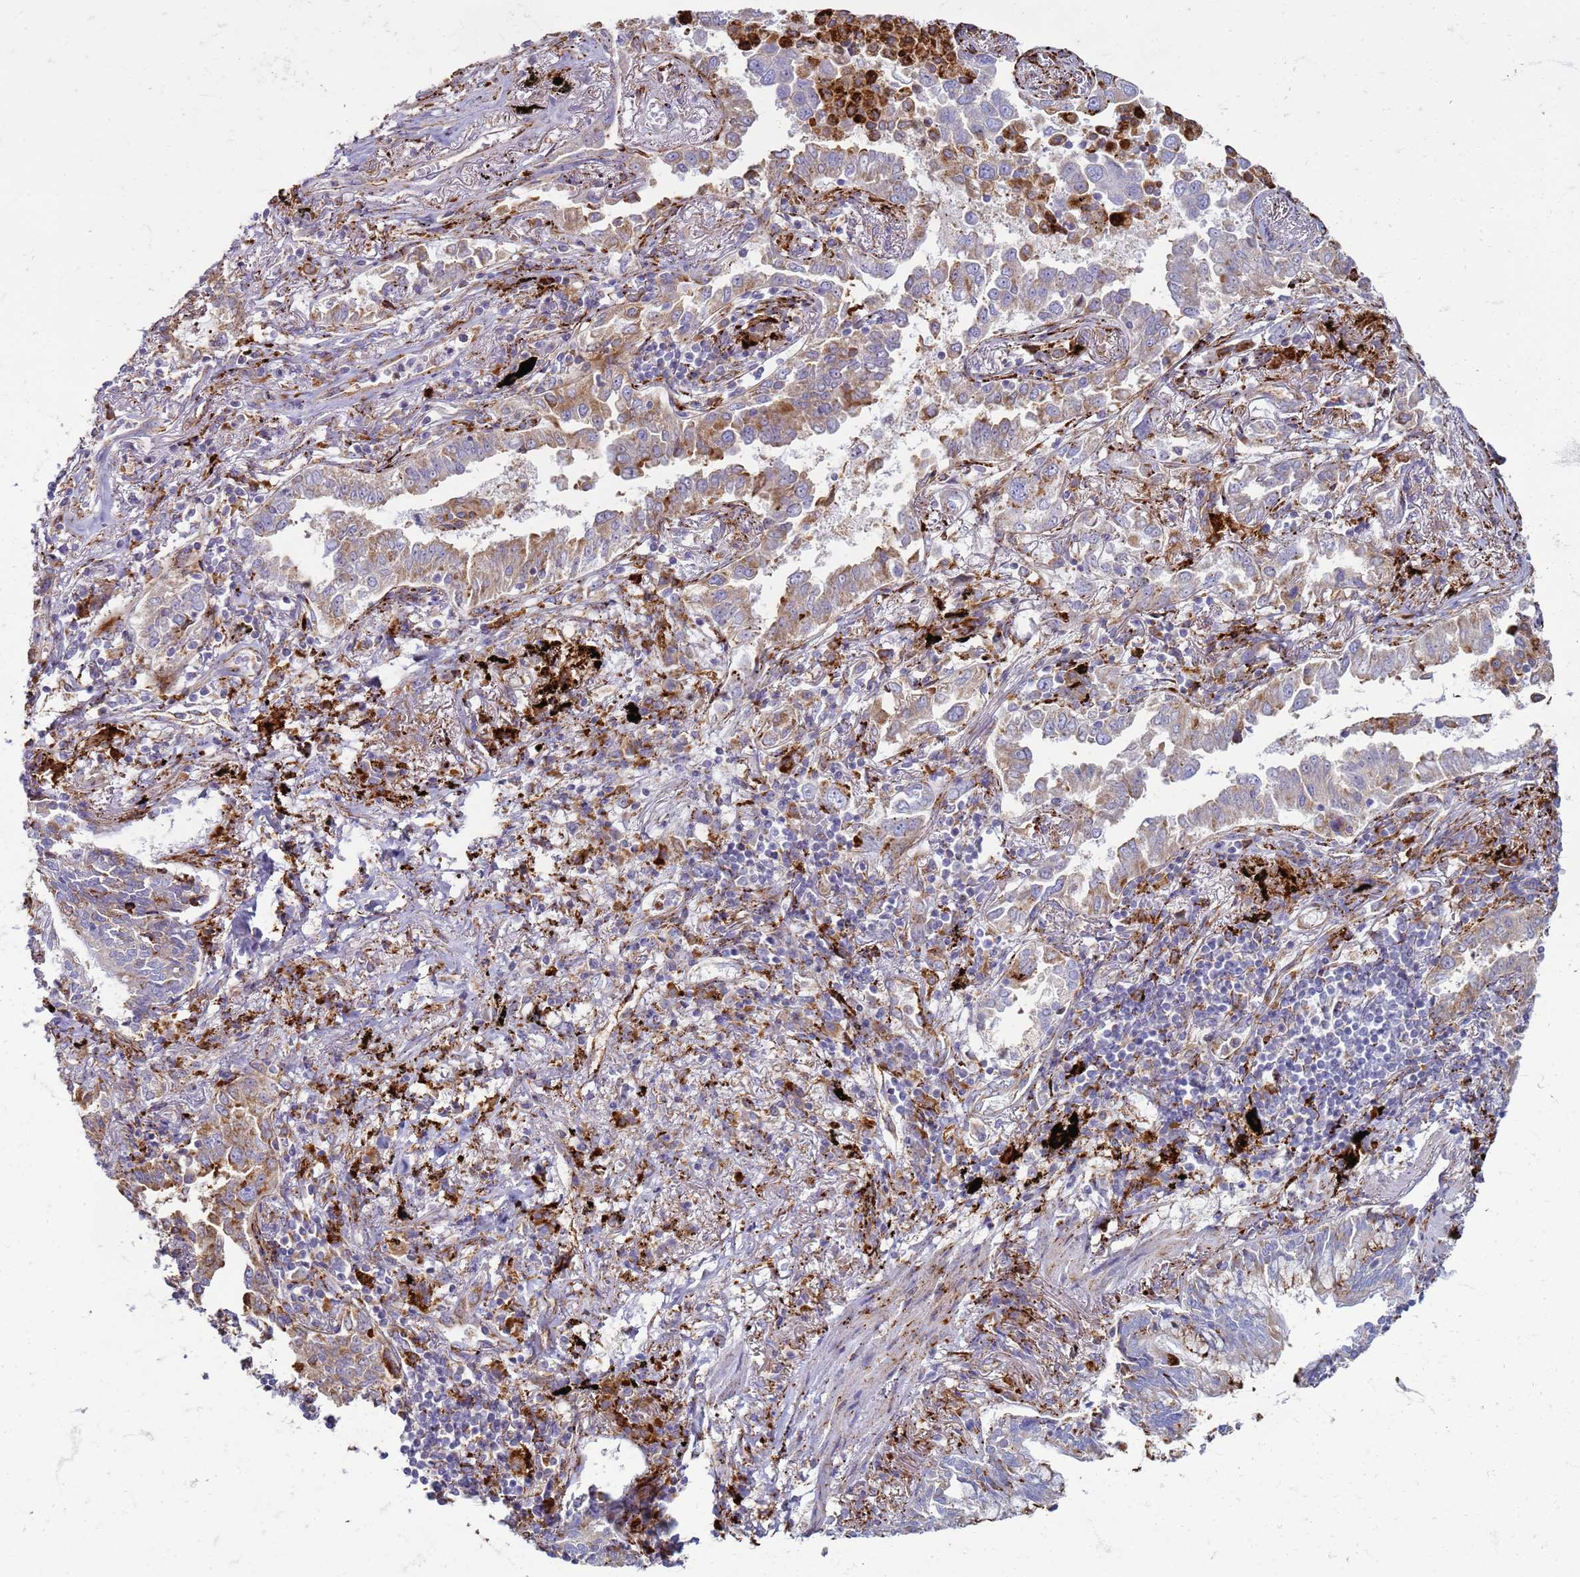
{"staining": {"intensity": "moderate", "quantity": "<25%", "location": "cytoplasmic/membranous"}, "tissue": "lung cancer", "cell_type": "Tumor cells", "image_type": "cancer", "snomed": [{"axis": "morphology", "description": "Adenocarcinoma, NOS"}, {"axis": "topography", "description": "Lung"}], "caption": "This histopathology image shows adenocarcinoma (lung) stained with immunohistochemistry (IHC) to label a protein in brown. The cytoplasmic/membranous of tumor cells show moderate positivity for the protein. Nuclei are counter-stained blue.", "gene": "PDK3", "patient": {"sex": "male", "age": 67}}